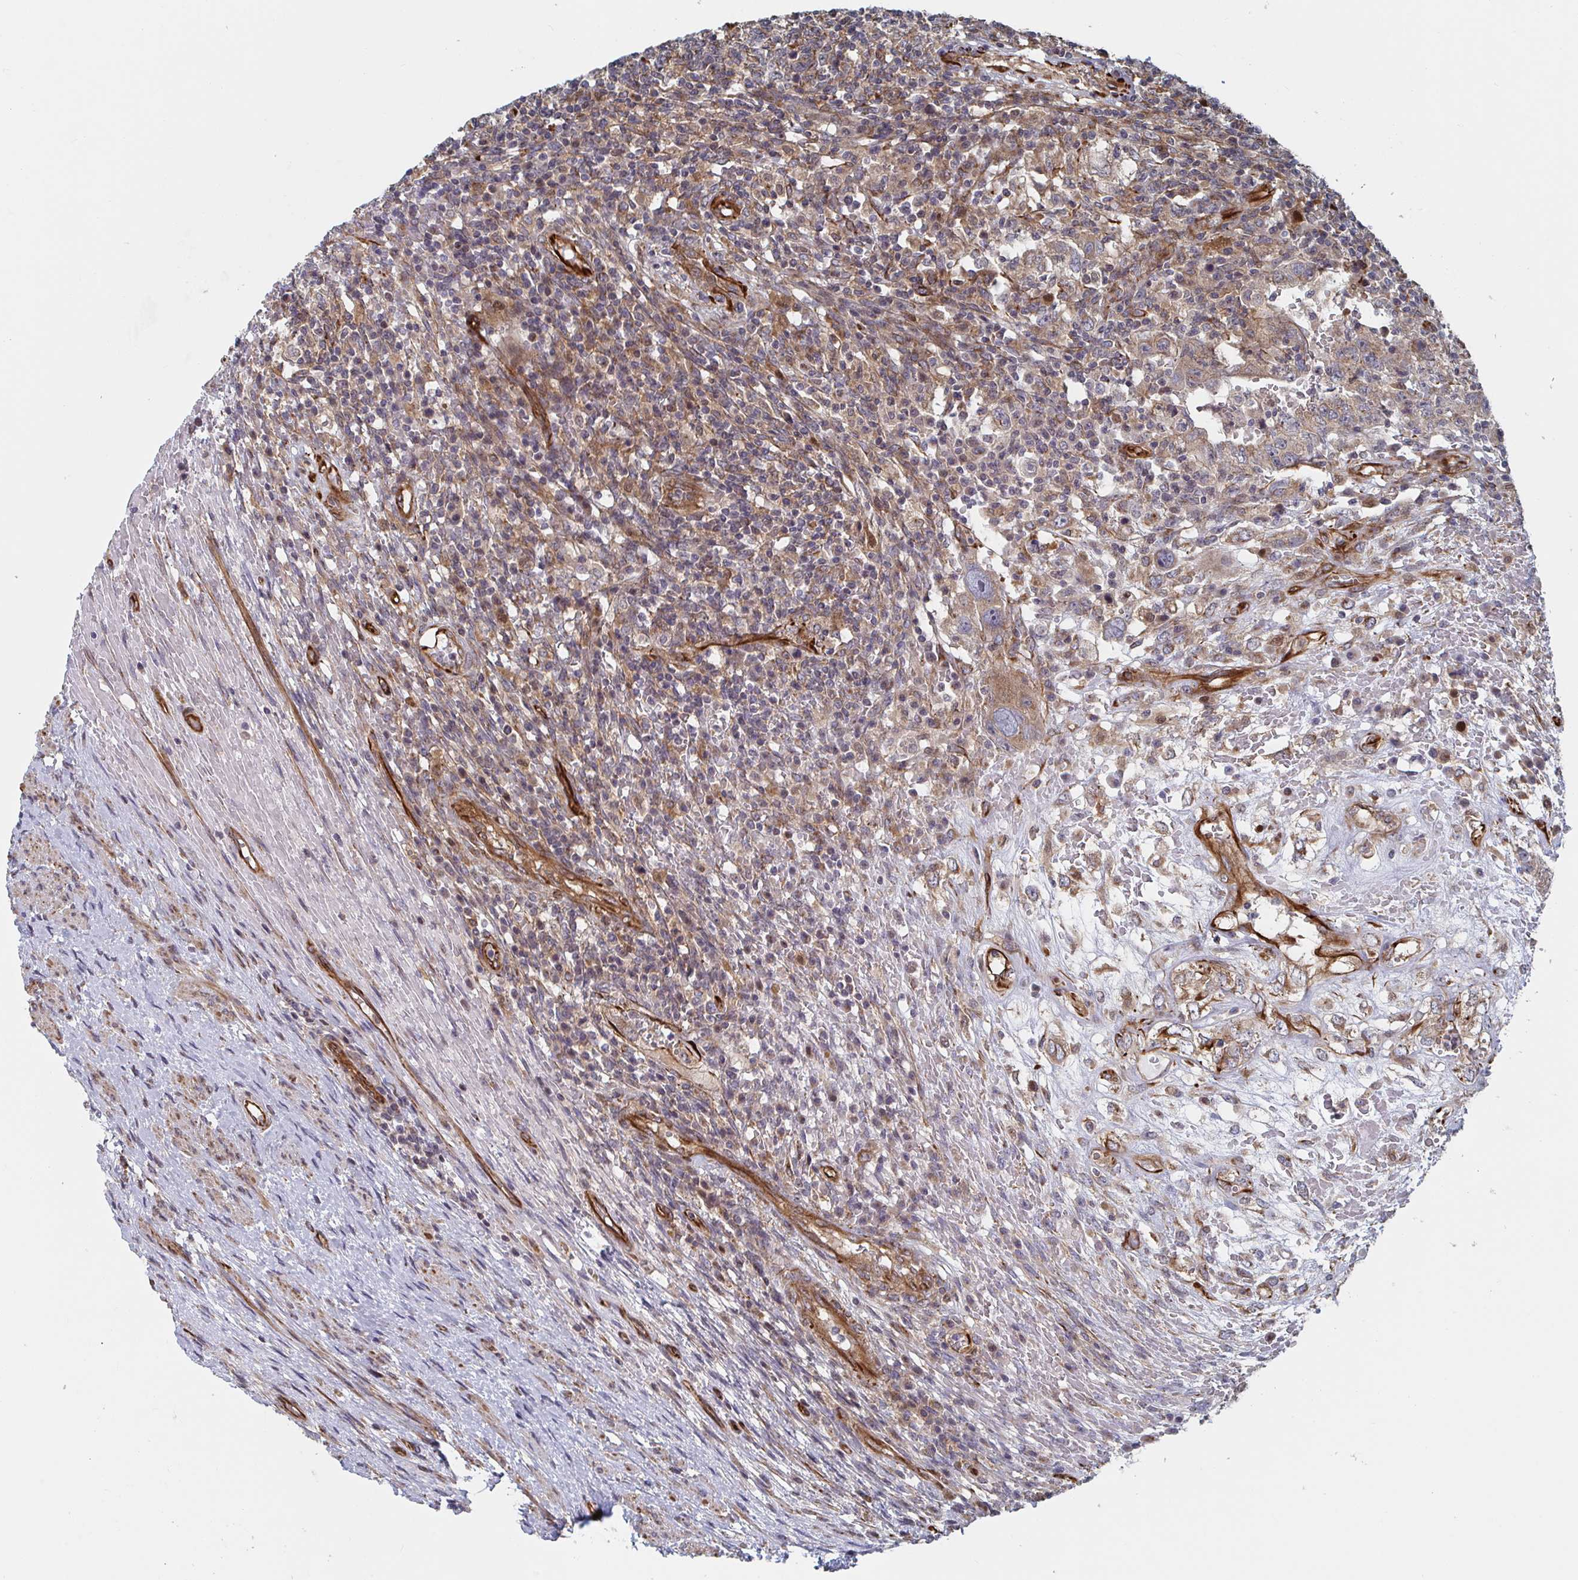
{"staining": {"intensity": "weak", "quantity": "<25%", "location": "cytoplasmic/membranous"}, "tissue": "testis cancer", "cell_type": "Tumor cells", "image_type": "cancer", "snomed": [{"axis": "morphology", "description": "Carcinoma, Embryonal, NOS"}, {"axis": "topography", "description": "Testis"}], "caption": "IHC of human testis cancer (embryonal carcinoma) demonstrates no staining in tumor cells.", "gene": "DVL3", "patient": {"sex": "male", "age": 26}}